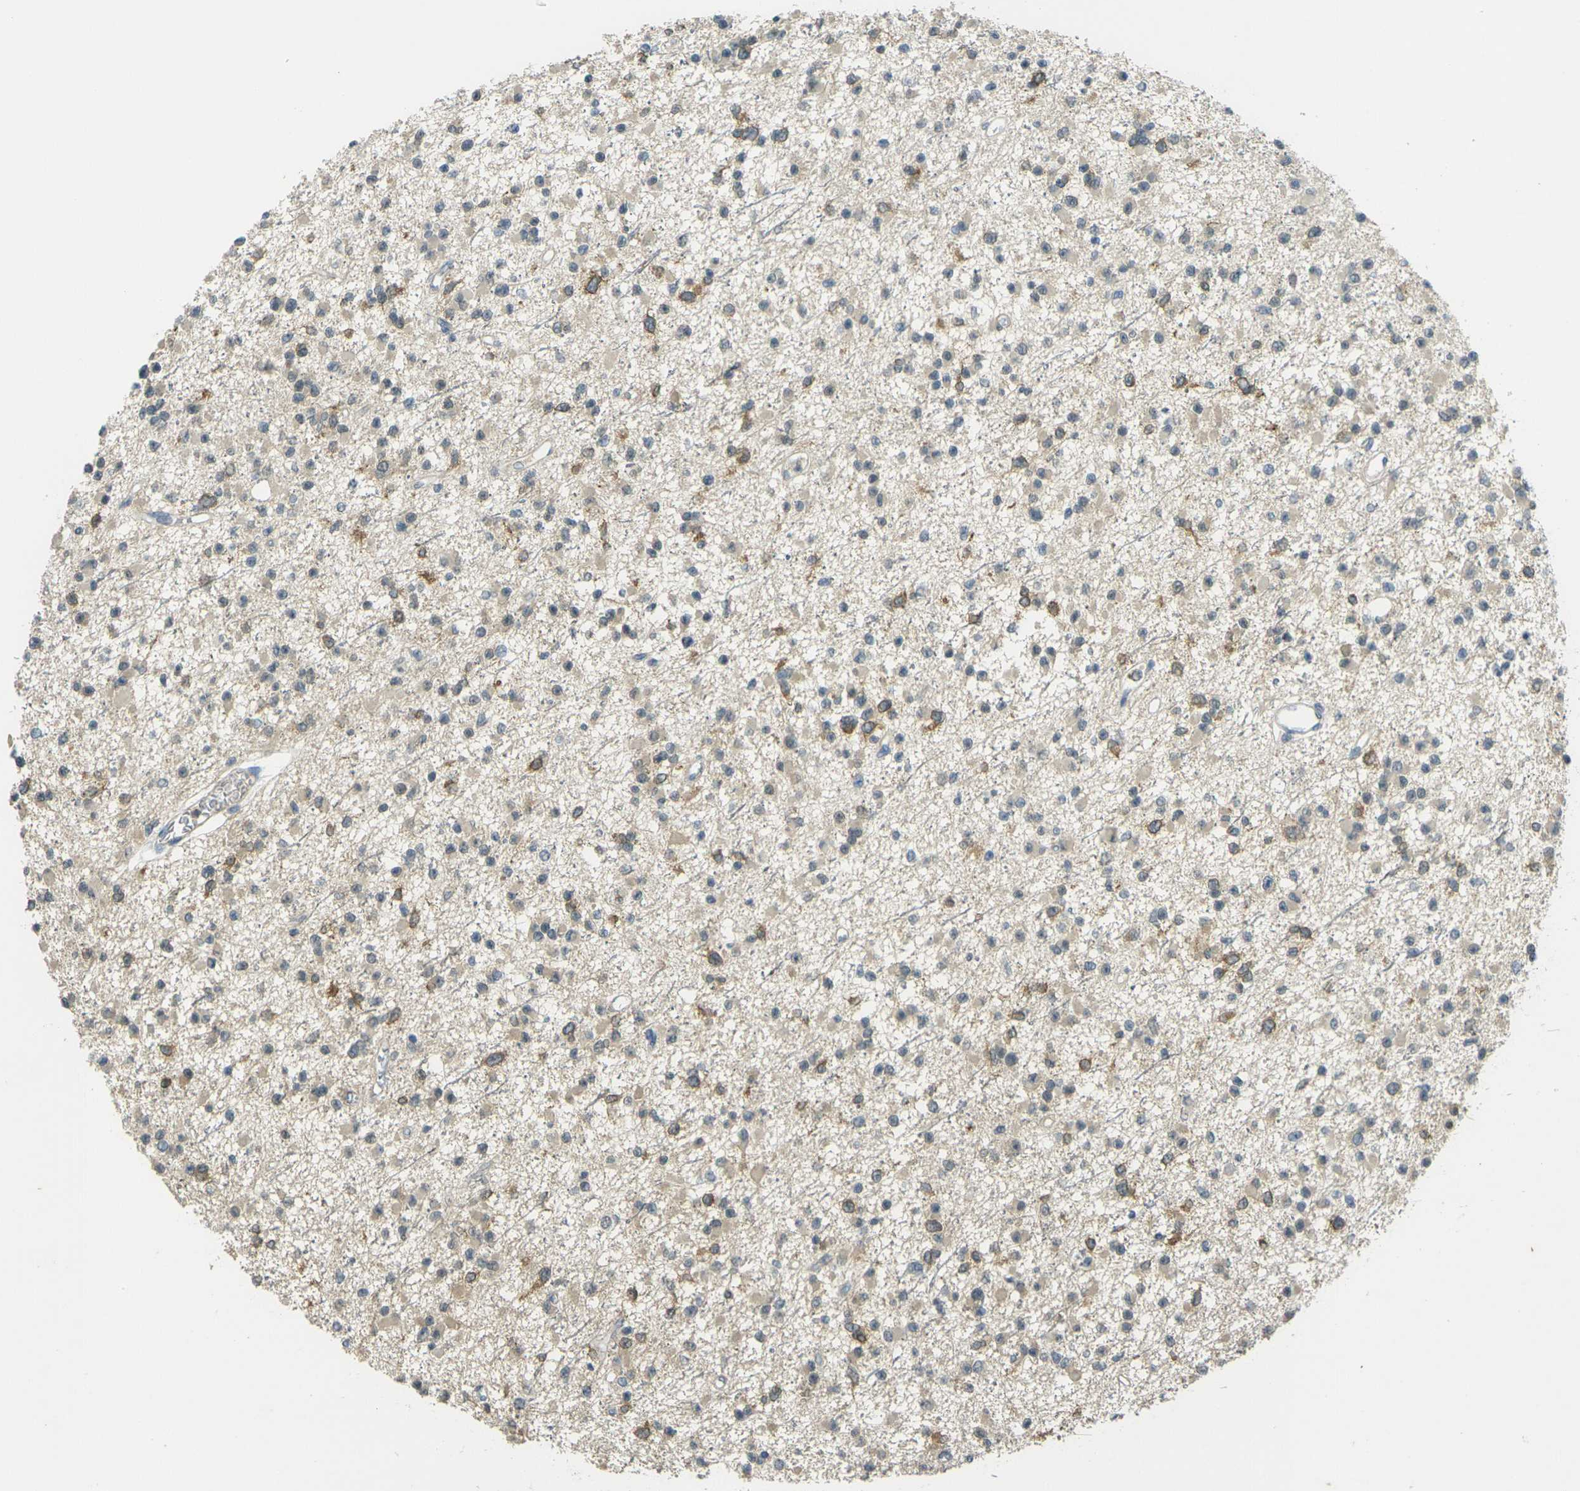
{"staining": {"intensity": "moderate", "quantity": "25%-75%", "location": "cytoplasmic/membranous"}, "tissue": "glioma", "cell_type": "Tumor cells", "image_type": "cancer", "snomed": [{"axis": "morphology", "description": "Glioma, malignant, Low grade"}, {"axis": "topography", "description": "Brain"}], "caption": "A photomicrograph showing moderate cytoplasmic/membranous positivity in about 25%-75% of tumor cells in malignant glioma (low-grade), as visualized by brown immunohistochemical staining.", "gene": "SPTBN2", "patient": {"sex": "female", "age": 22}}